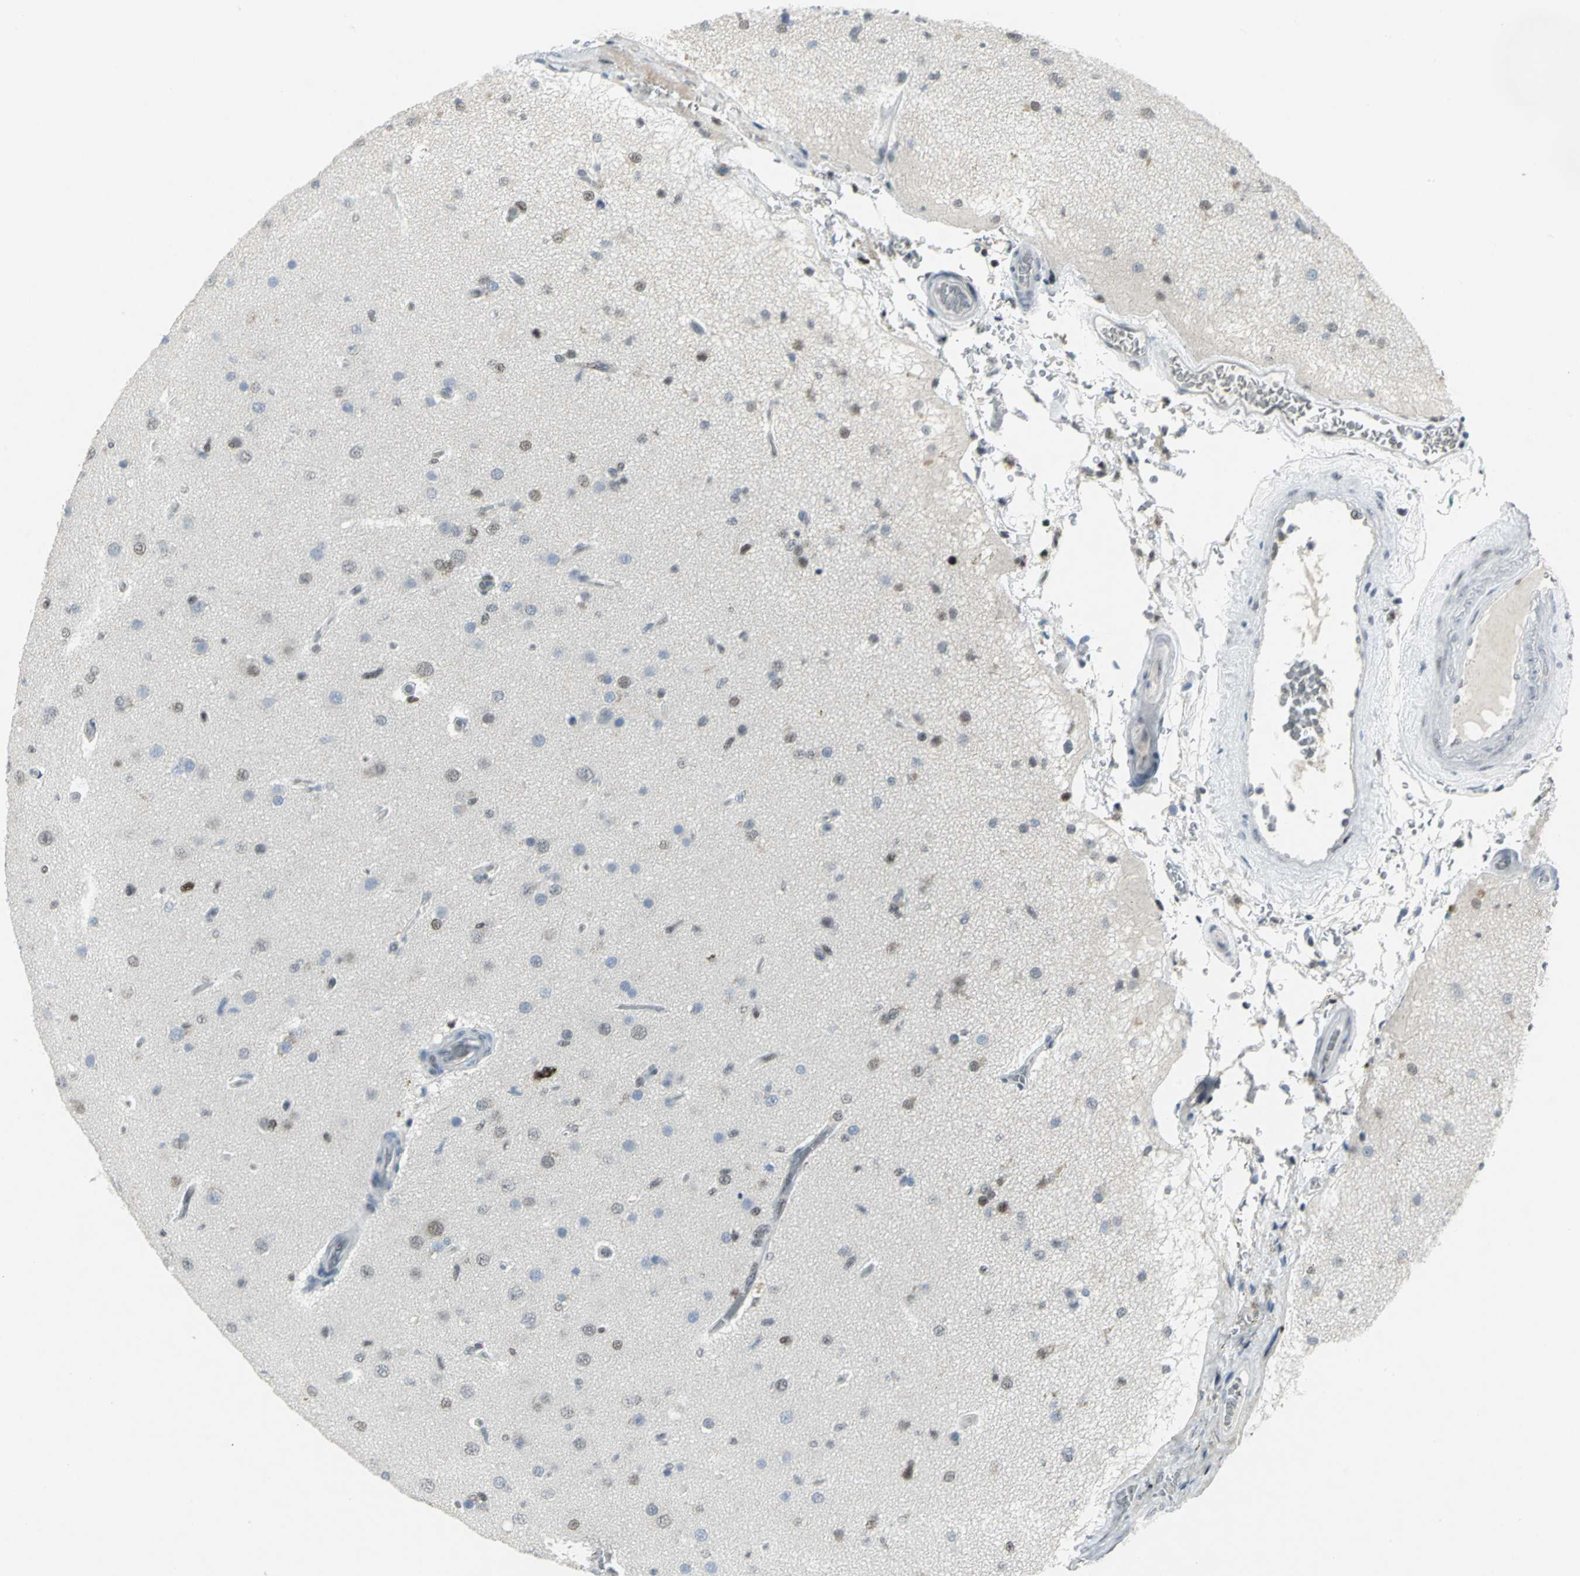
{"staining": {"intensity": "weak", "quantity": "<25%", "location": "nuclear"}, "tissue": "glioma", "cell_type": "Tumor cells", "image_type": "cancer", "snomed": [{"axis": "morphology", "description": "Glioma, malignant, High grade"}, {"axis": "topography", "description": "Brain"}], "caption": "The image exhibits no significant positivity in tumor cells of glioma. (Brightfield microscopy of DAB (3,3'-diaminobenzidine) immunohistochemistry at high magnification).", "gene": "RPA1", "patient": {"sex": "male", "age": 33}}